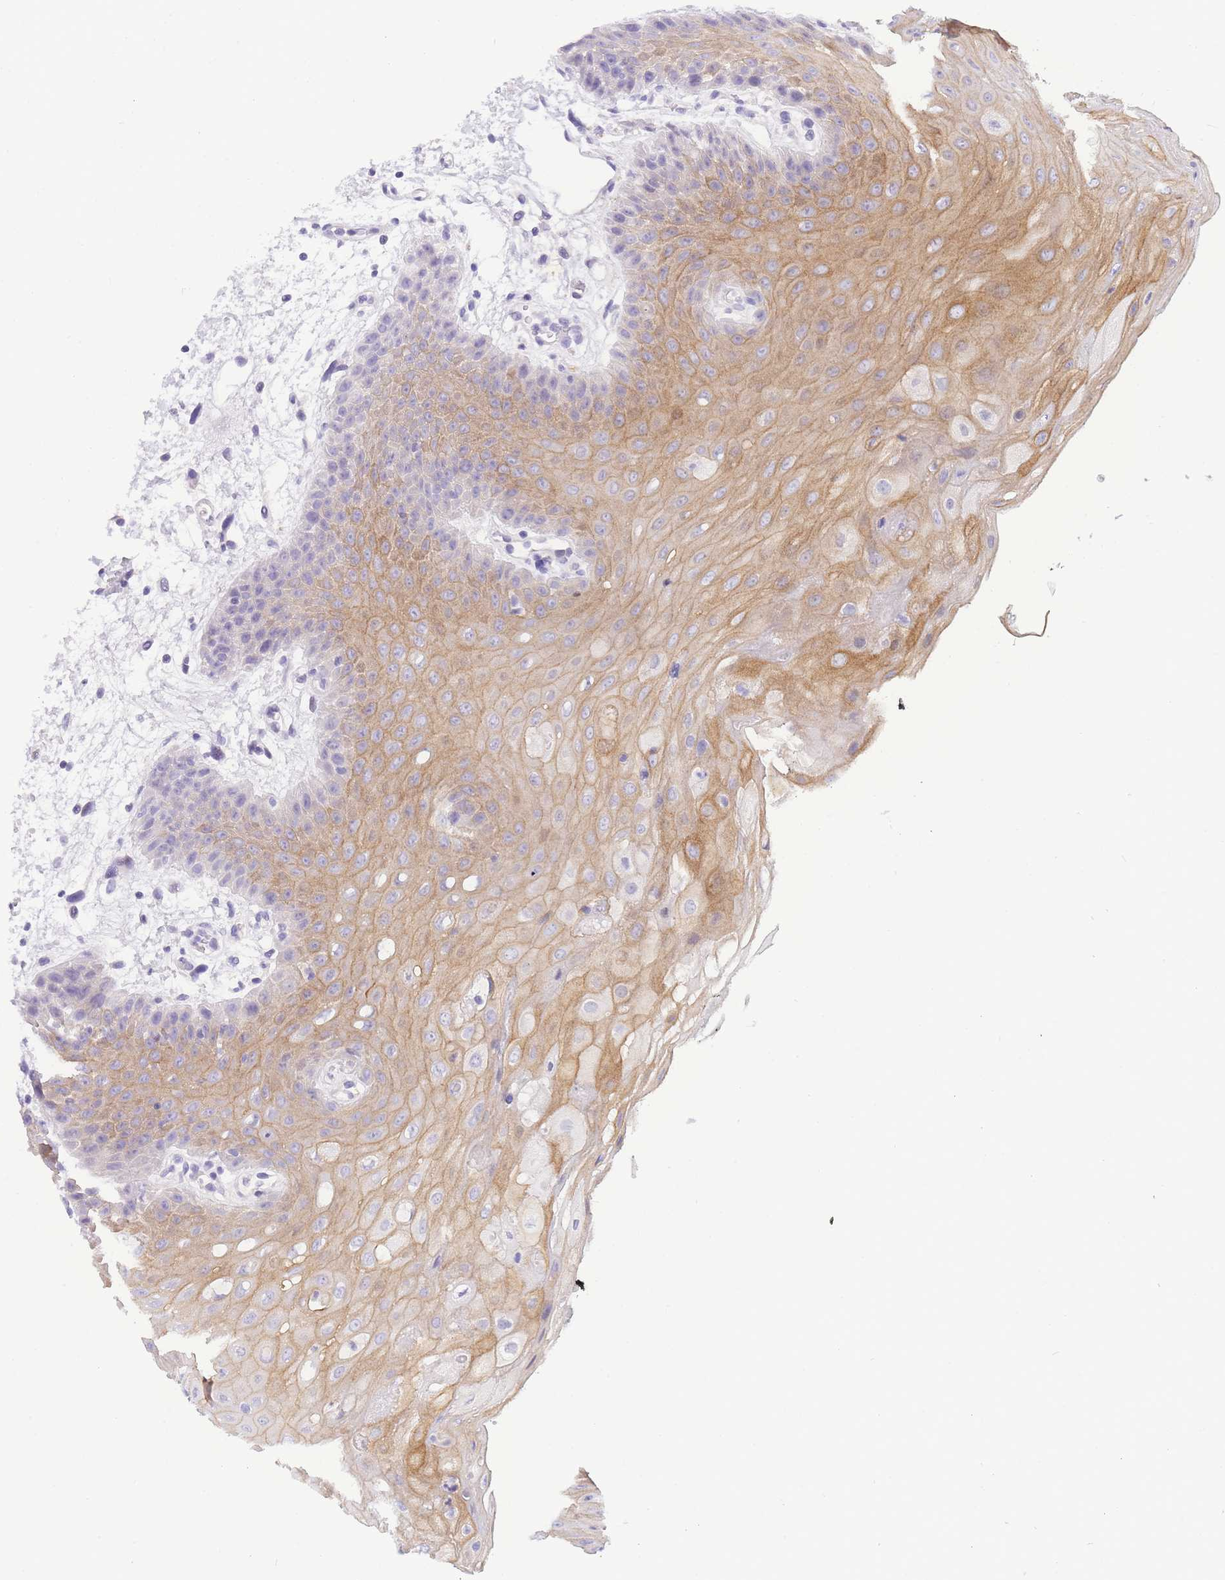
{"staining": {"intensity": "moderate", "quantity": "<25%", "location": "cytoplasmic/membranous"}, "tissue": "oral mucosa", "cell_type": "Squamous epithelial cells", "image_type": "normal", "snomed": [{"axis": "morphology", "description": "Normal tissue, NOS"}, {"axis": "topography", "description": "Oral tissue"}, {"axis": "topography", "description": "Tounge, NOS"}], "caption": "Oral mucosa stained for a protein displays moderate cytoplasmic/membranous positivity in squamous epithelial cells. (DAB (3,3'-diaminobenzidine) IHC, brown staining for protein, blue staining for nuclei).", "gene": "TIFAB", "patient": {"sex": "female", "age": 59}}